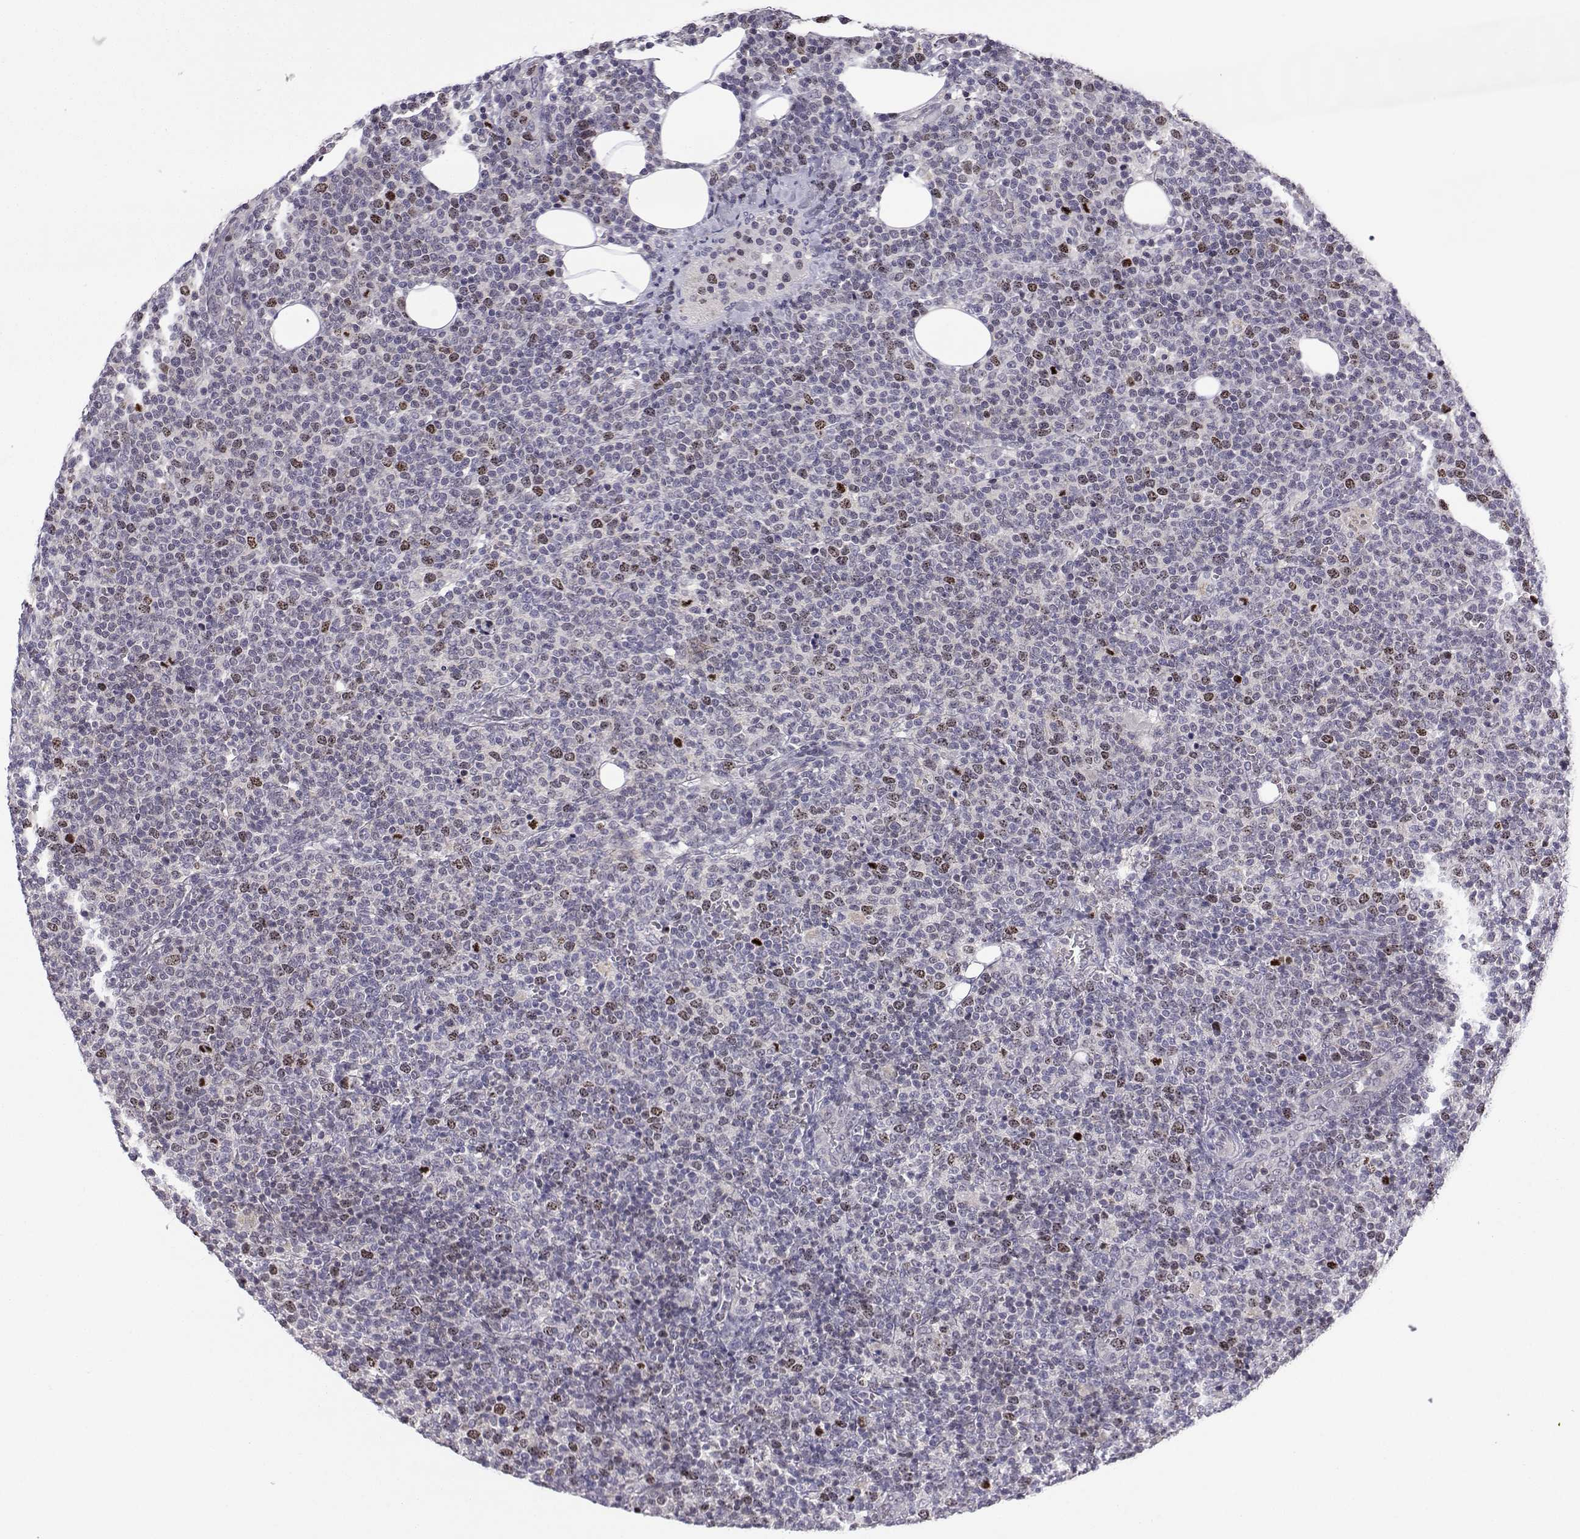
{"staining": {"intensity": "moderate", "quantity": "<25%", "location": "nuclear"}, "tissue": "lymphoma", "cell_type": "Tumor cells", "image_type": "cancer", "snomed": [{"axis": "morphology", "description": "Malignant lymphoma, non-Hodgkin's type, High grade"}, {"axis": "topography", "description": "Lymph node"}], "caption": "Protein expression analysis of human lymphoma reveals moderate nuclear staining in approximately <25% of tumor cells.", "gene": "INCENP", "patient": {"sex": "male", "age": 61}}